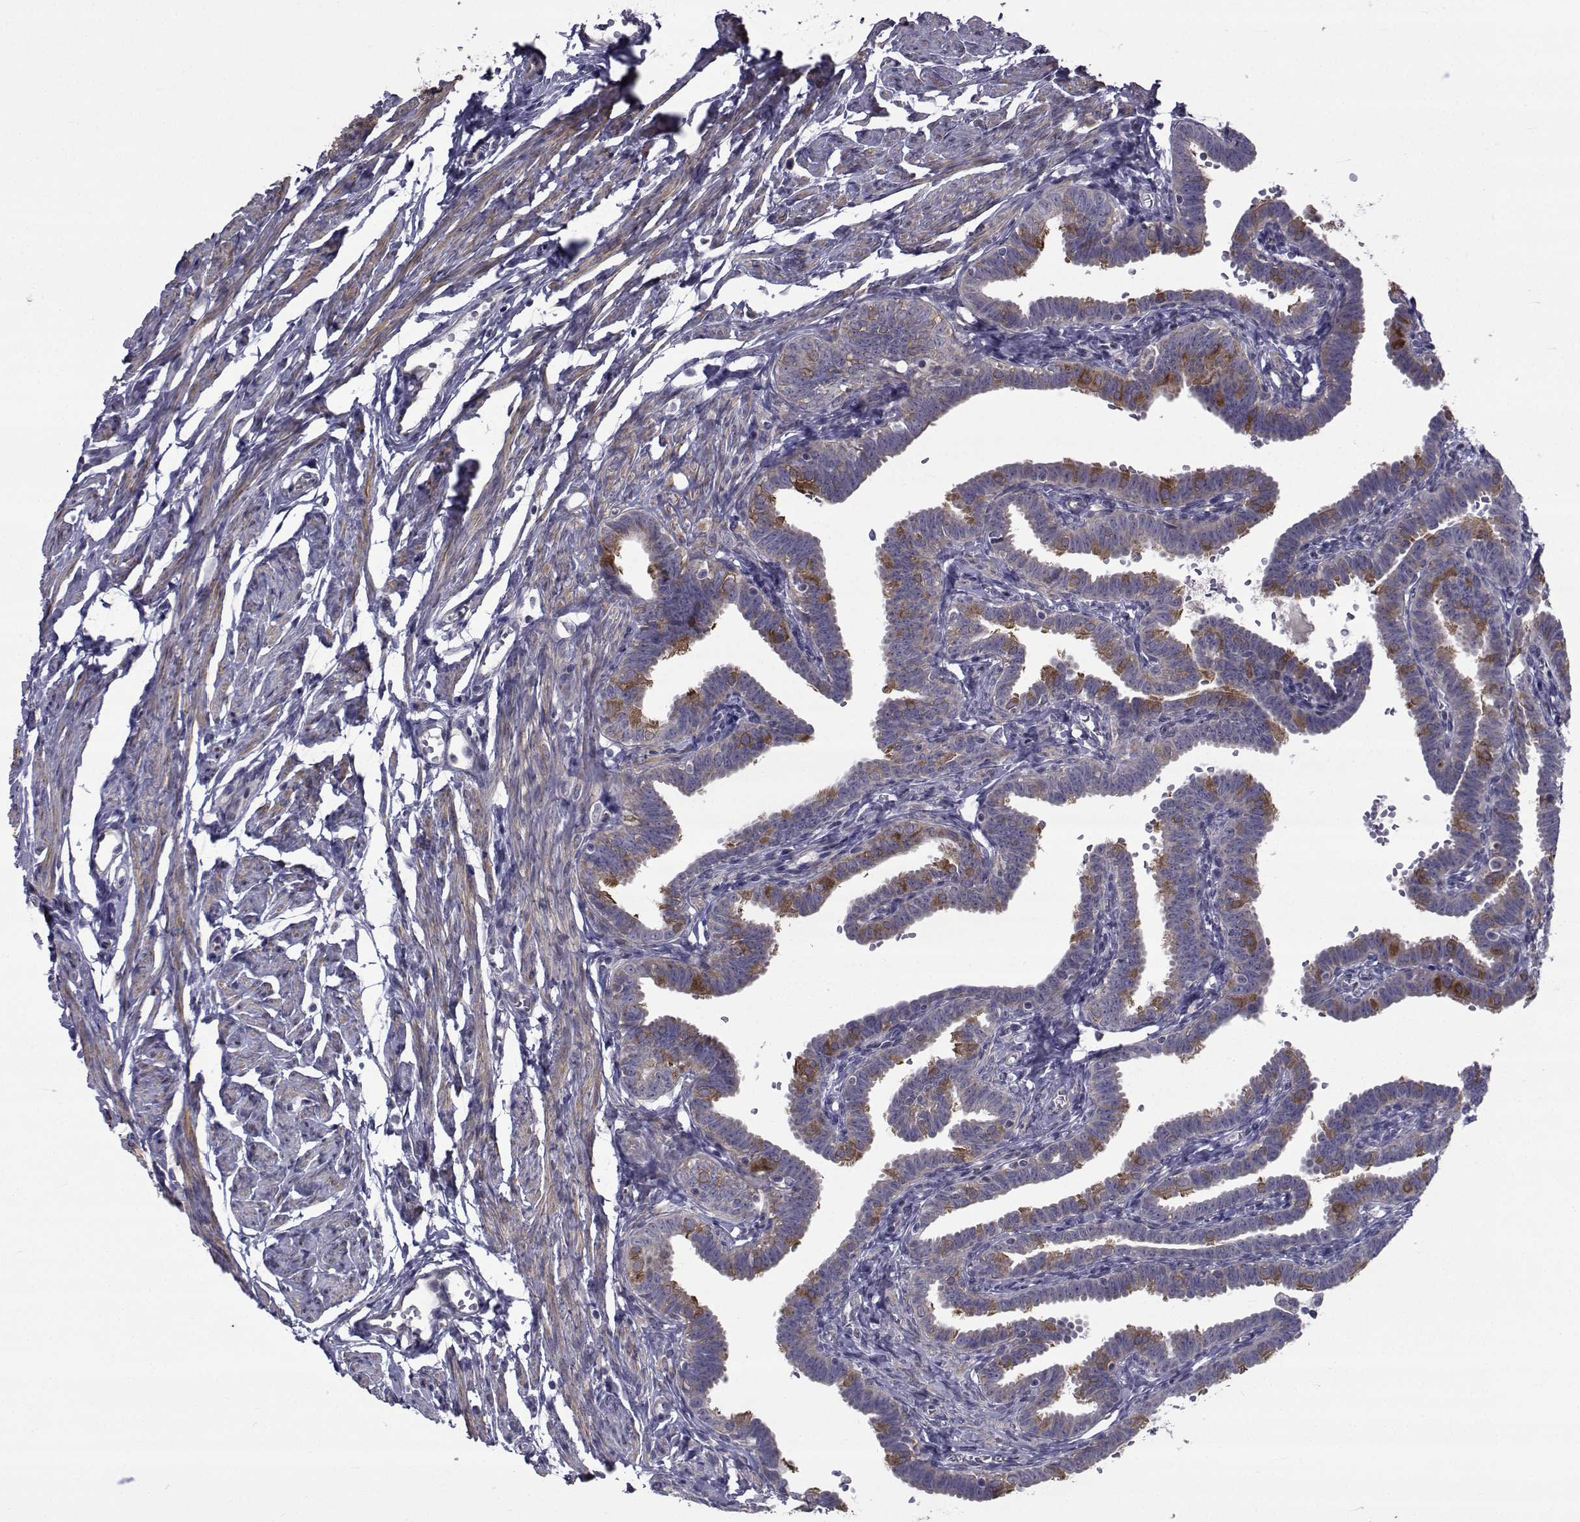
{"staining": {"intensity": "strong", "quantity": "<25%", "location": "cytoplasmic/membranous"}, "tissue": "fallopian tube", "cell_type": "Glandular cells", "image_type": "normal", "snomed": [{"axis": "morphology", "description": "Normal tissue, NOS"}, {"axis": "topography", "description": "Fallopian tube"}, {"axis": "topography", "description": "Ovary"}], "caption": "Protein staining of unremarkable fallopian tube shows strong cytoplasmic/membranous staining in approximately <25% of glandular cells.", "gene": "CFAP74", "patient": {"sex": "female", "age": 57}}